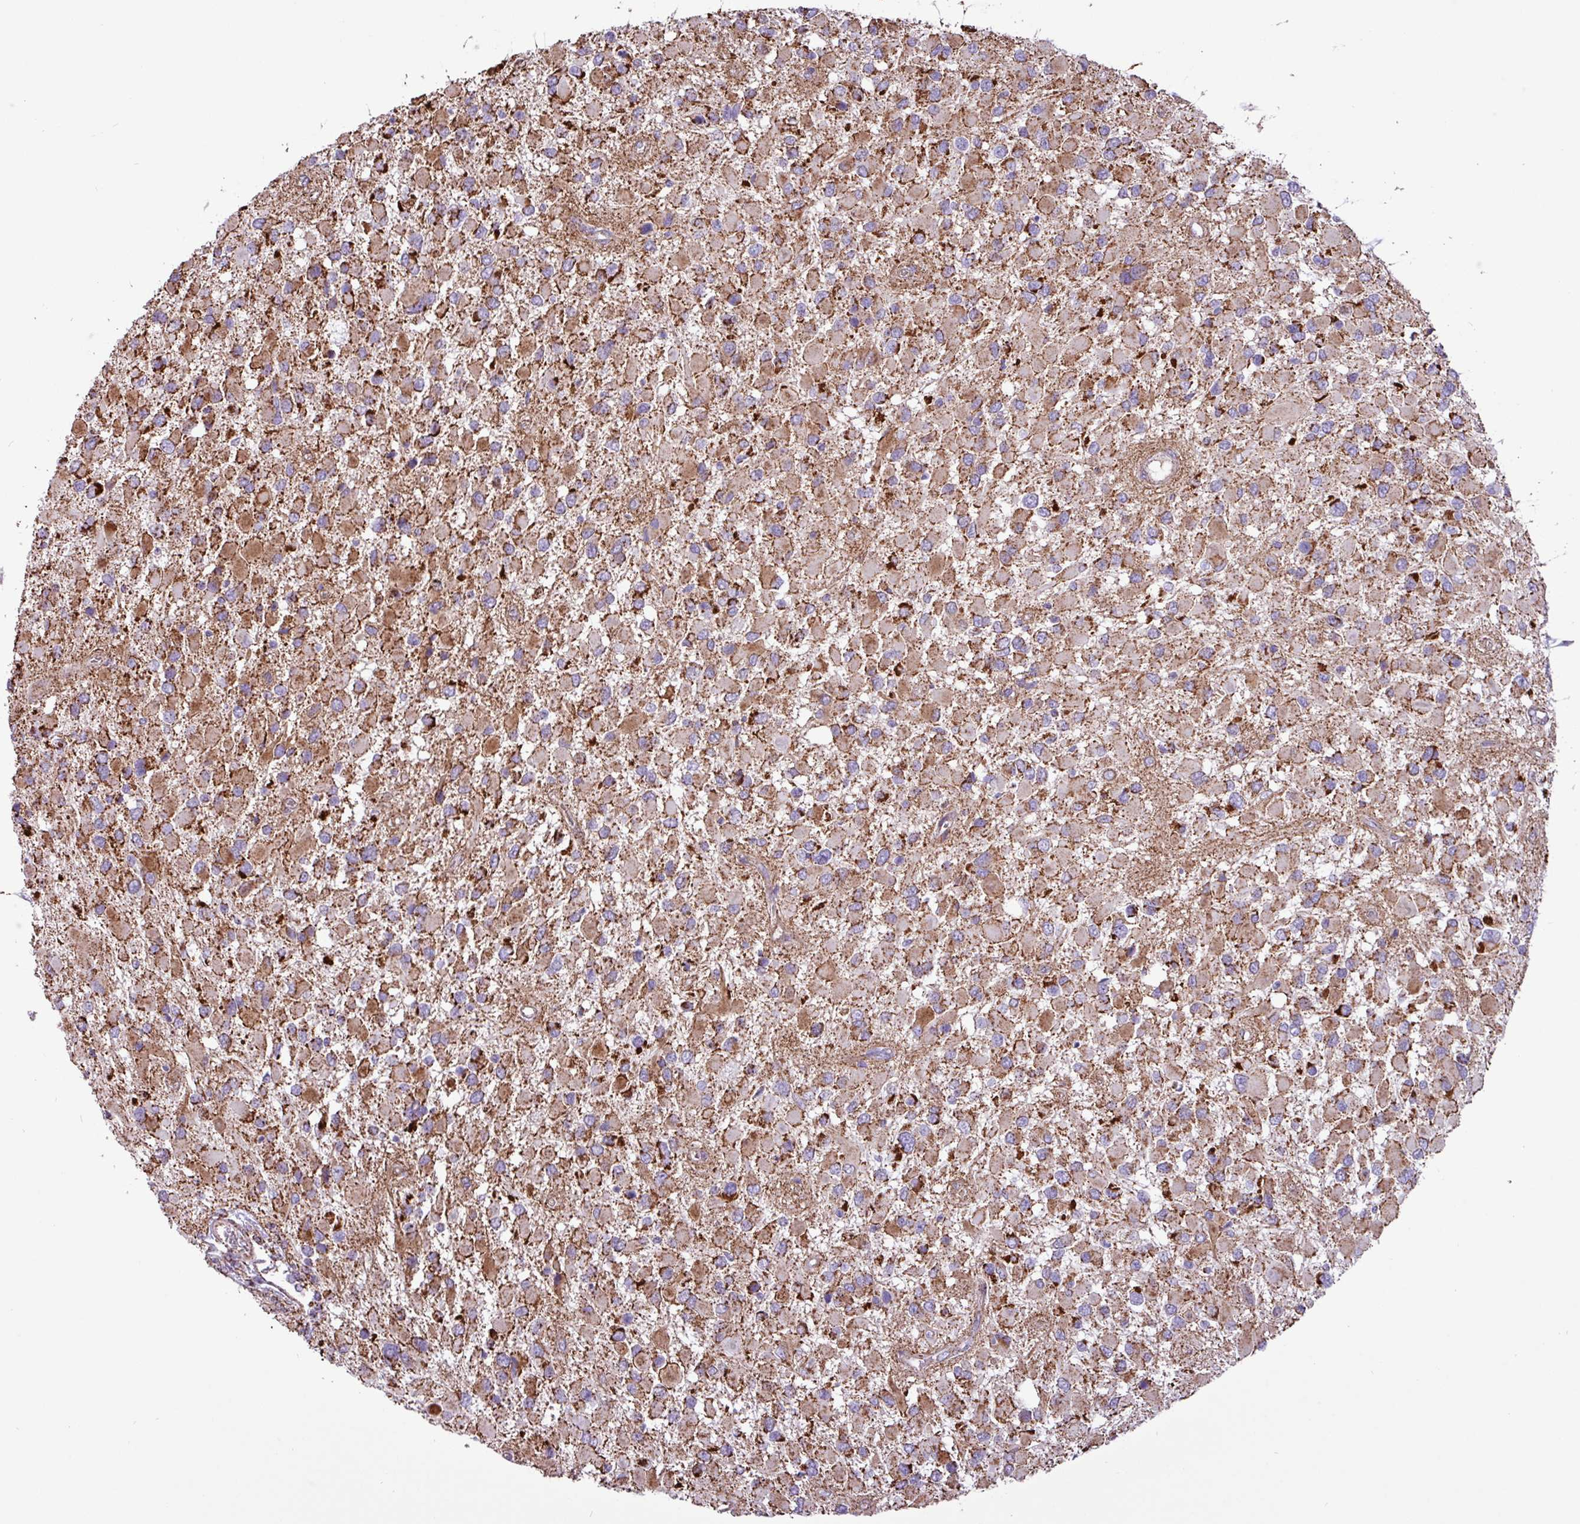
{"staining": {"intensity": "moderate", "quantity": "25%-75%", "location": "cytoplasmic/membranous"}, "tissue": "glioma", "cell_type": "Tumor cells", "image_type": "cancer", "snomed": [{"axis": "morphology", "description": "Glioma, malignant, High grade"}, {"axis": "topography", "description": "Brain"}], "caption": "A brown stain highlights moderate cytoplasmic/membranous positivity of a protein in glioma tumor cells.", "gene": "RTL3", "patient": {"sex": "male", "age": 53}}